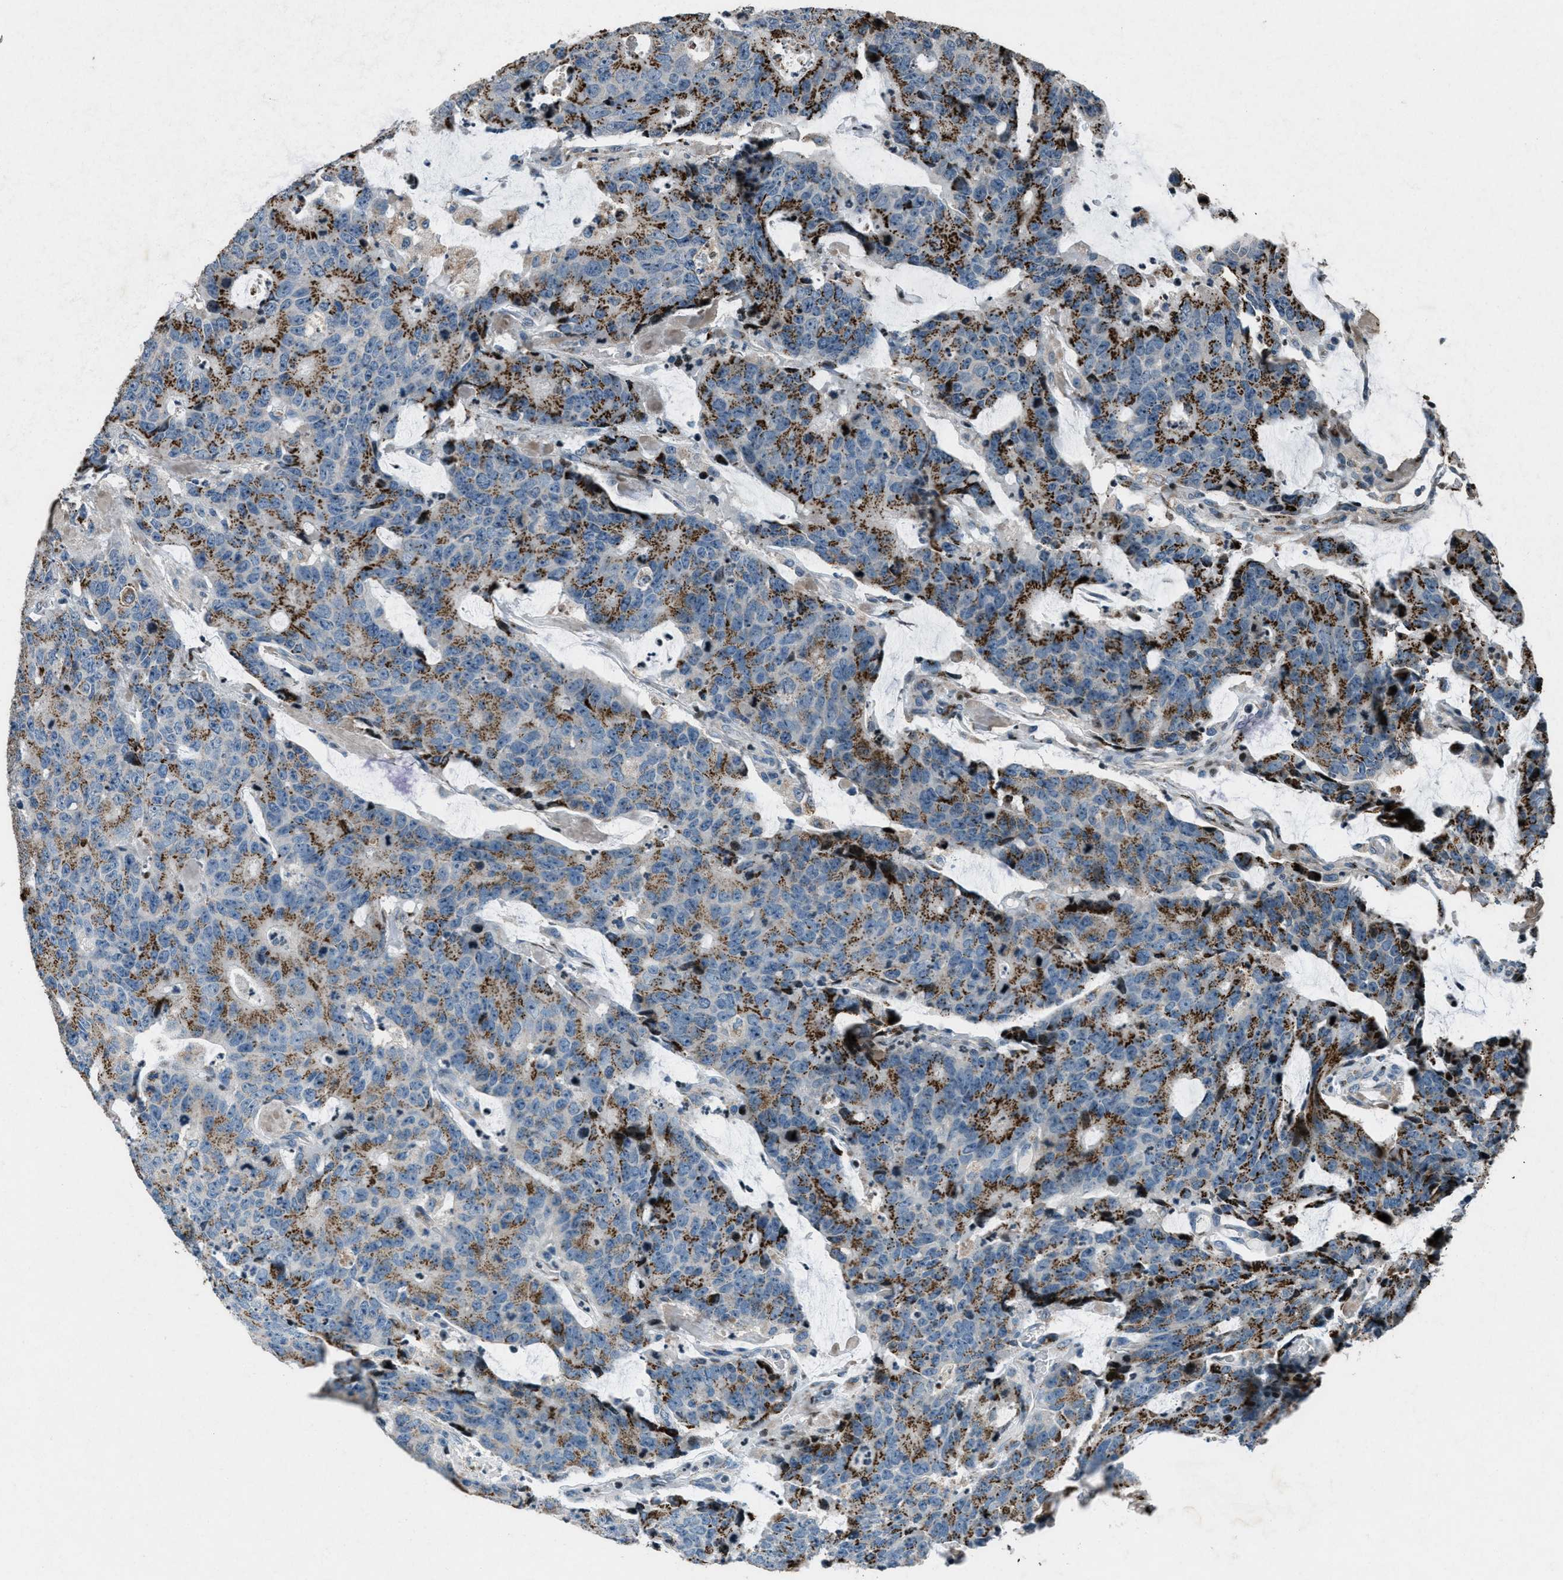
{"staining": {"intensity": "strong", "quantity": "25%-75%", "location": "cytoplasmic/membranous"}, "tissue": "colorectal cancer", "cell_type": "Tumor cells", "image_type": "cancer", "snomed": [{"axis": "morphology", "description": "Adenocarcinoma, NOS"}, {"axis": "topography", "description": "Colon"}], "caption": "Colorectal cancer stained for a protein (brown) exhibits strong cytoplasmic/membranous positive staining in about 25%-75% of tumor cells.", "gene": "GPC6", "patient": {"sex": "female", "age": 86}}